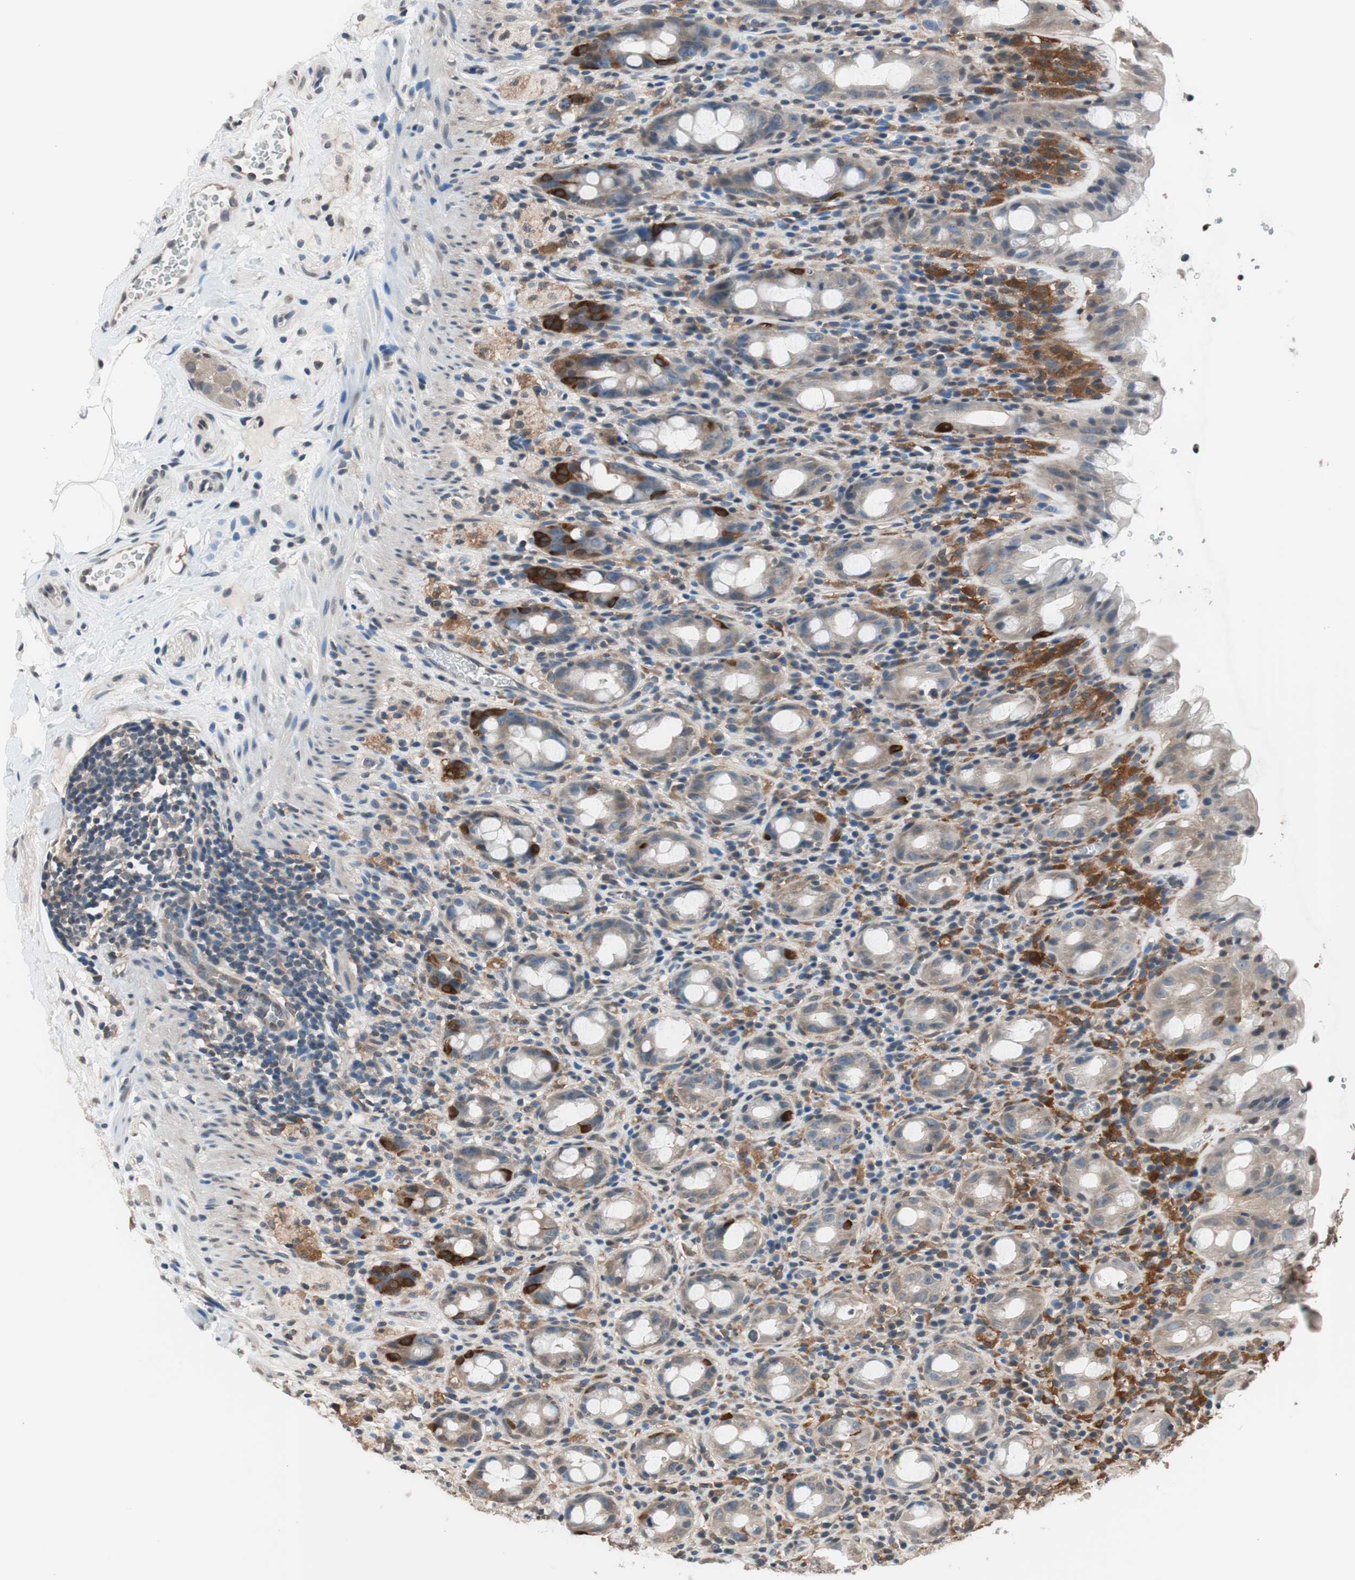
{"staining": {"intensity": "weak", "quantity": ">75%", "location": "cytoplasmic/membranous"}, "tissue": "rectum", "cell_type": "Glandular cells", "image_type": "normal", "snomed": [{"axis": "morphology", "description": "Normal tissue, NOS"}, {"axis": "topography", "description": "Rectum"}], "caption": "A brown stain shows weak cytoplasmic/membranous staining of a protein in glandular cells of unremarkable rectum.", "gene": "GCLC", "patient": {"sex": "male", "age": 44}}